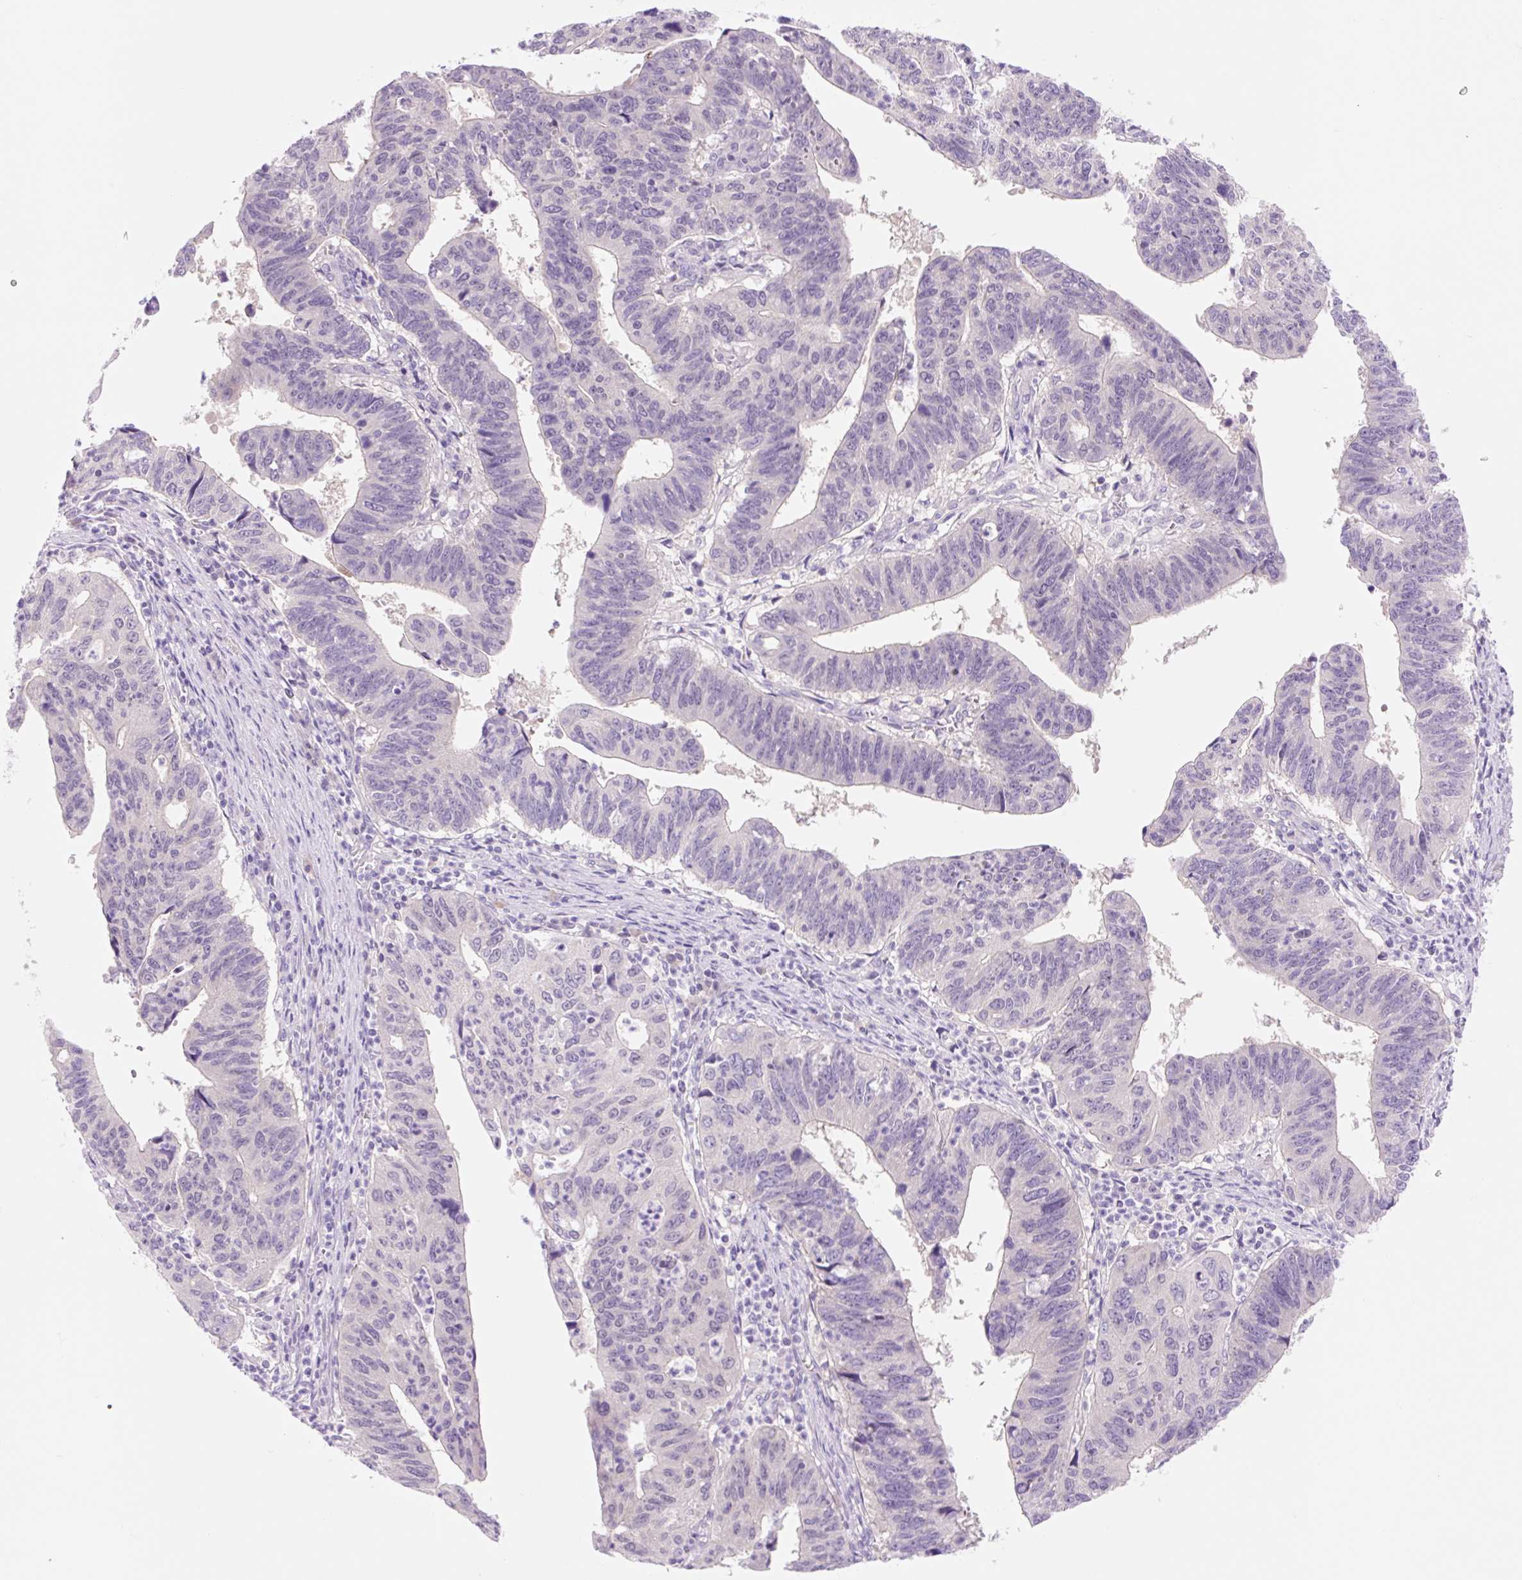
{"staining": {"intensity": "negative", "quantity": "none", "location": "none"}, "tissue": "stomach cancer", "cell_type": "Tumor cells", "image_type": "cancer", "snomed": [{"axis": "morphology", "description": "Adenocarcinoma, NOS"}, {"axis": "topography", "description": "Stomach"}], "caption": "Image shows no significant protein staining in tumor cells of stomach cancer (adenocarcinoma).", "gene": "CELF6", "patient": {"sex": "male", "age": 59}}